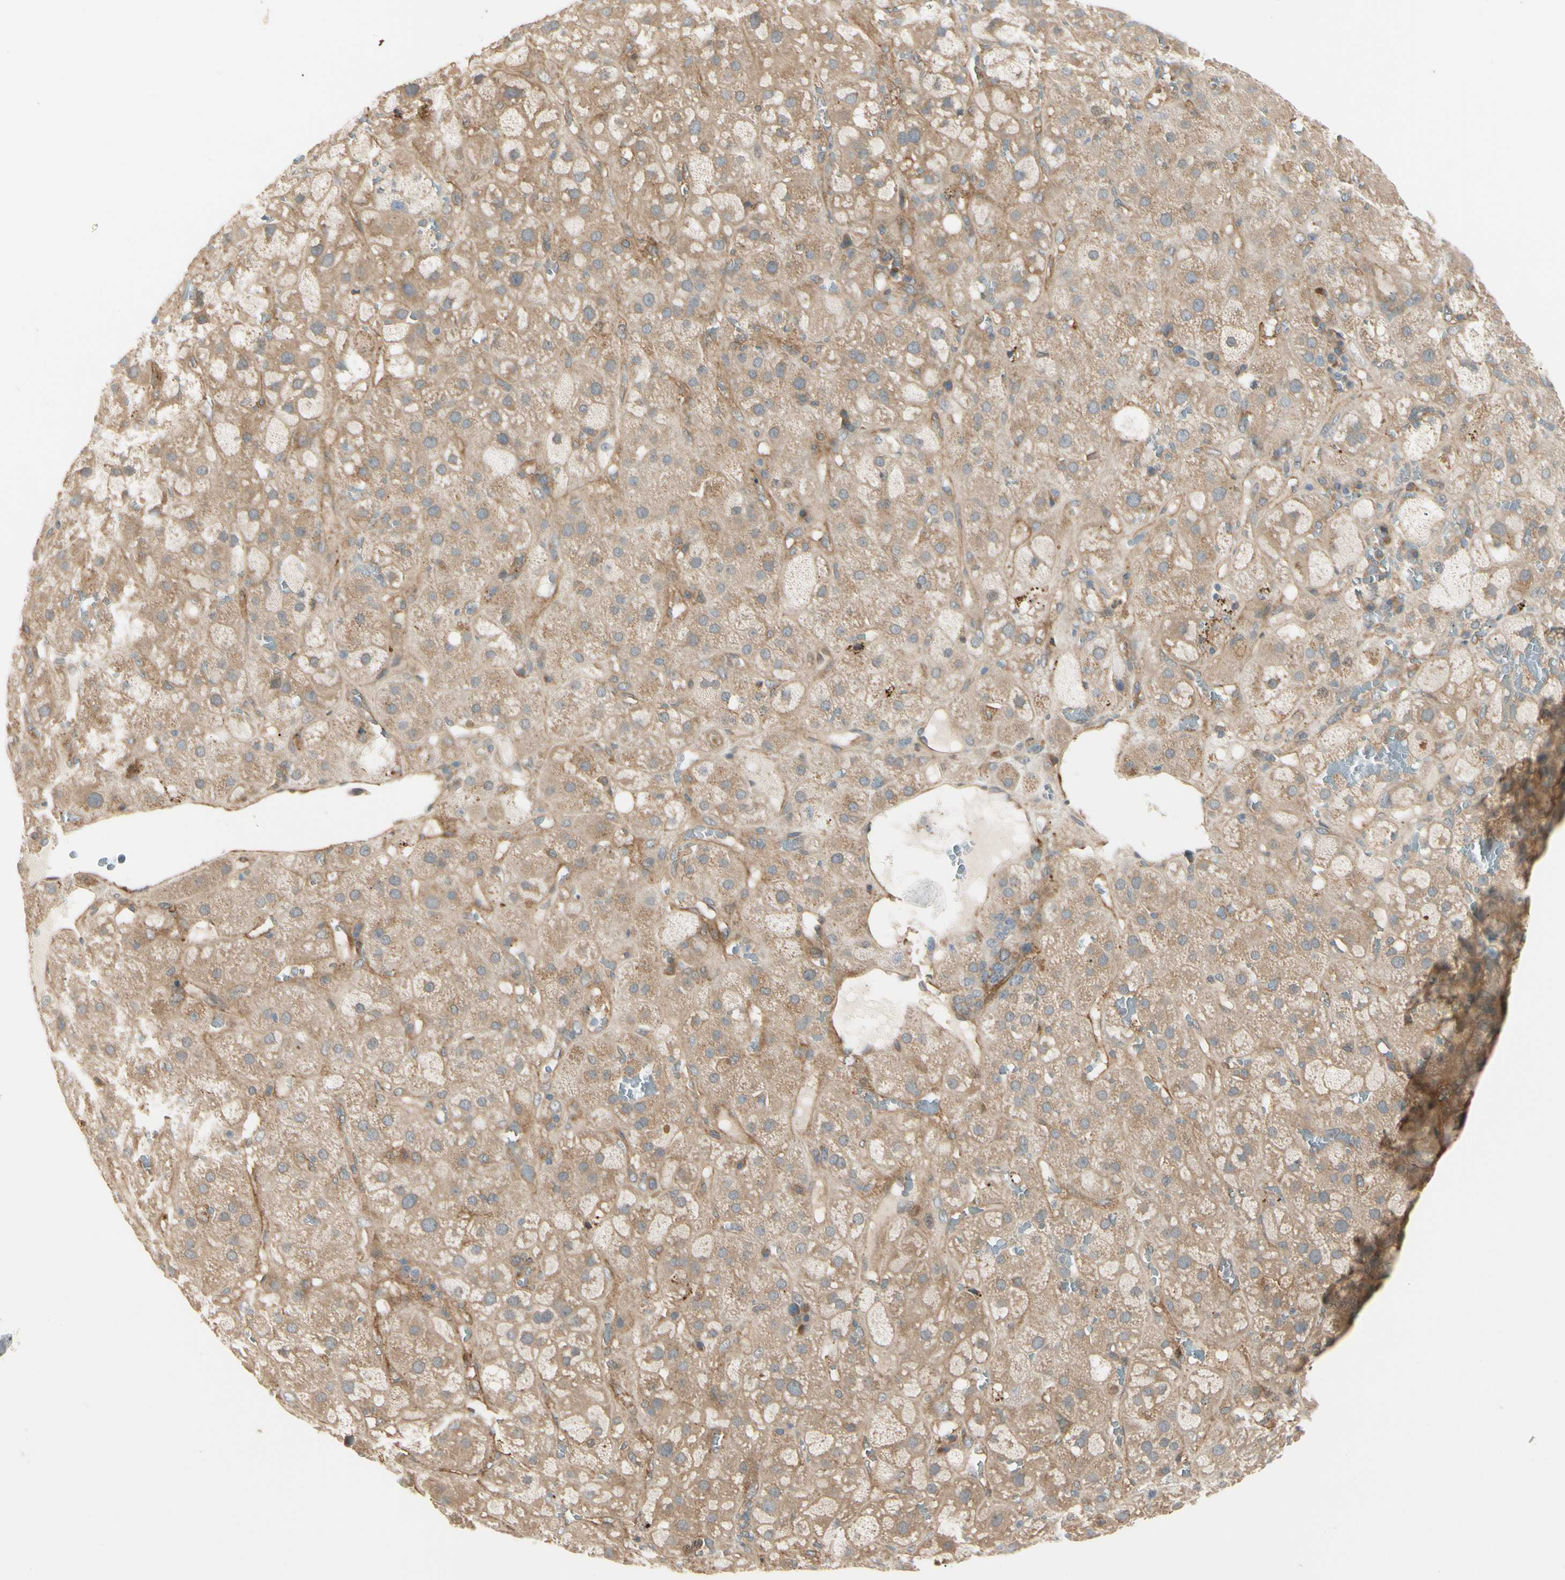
{"staining": {"intensity": "moderate", "quantity": ">75%", "location": "cytoplasmic/membranous"}, "tissue": "adrenal gland", "cell_type": "Glandular cells", "image_type": "normal", "snomed": [{"axis": "morphology", "description": "Normal tissue, NOS"}, {"axis": "topography", "description": "Adrenal gland"}], "caption": "Adrenal gland stained with immunohistochemistry reveals moderate cytoplasmic/membranous staining in approximately >75% of glandular cells. (DAB = brown stain, brightfield microscopy at high magnification).", "gene": "F2R", "patient": {"sex": "female", "age": 47}}